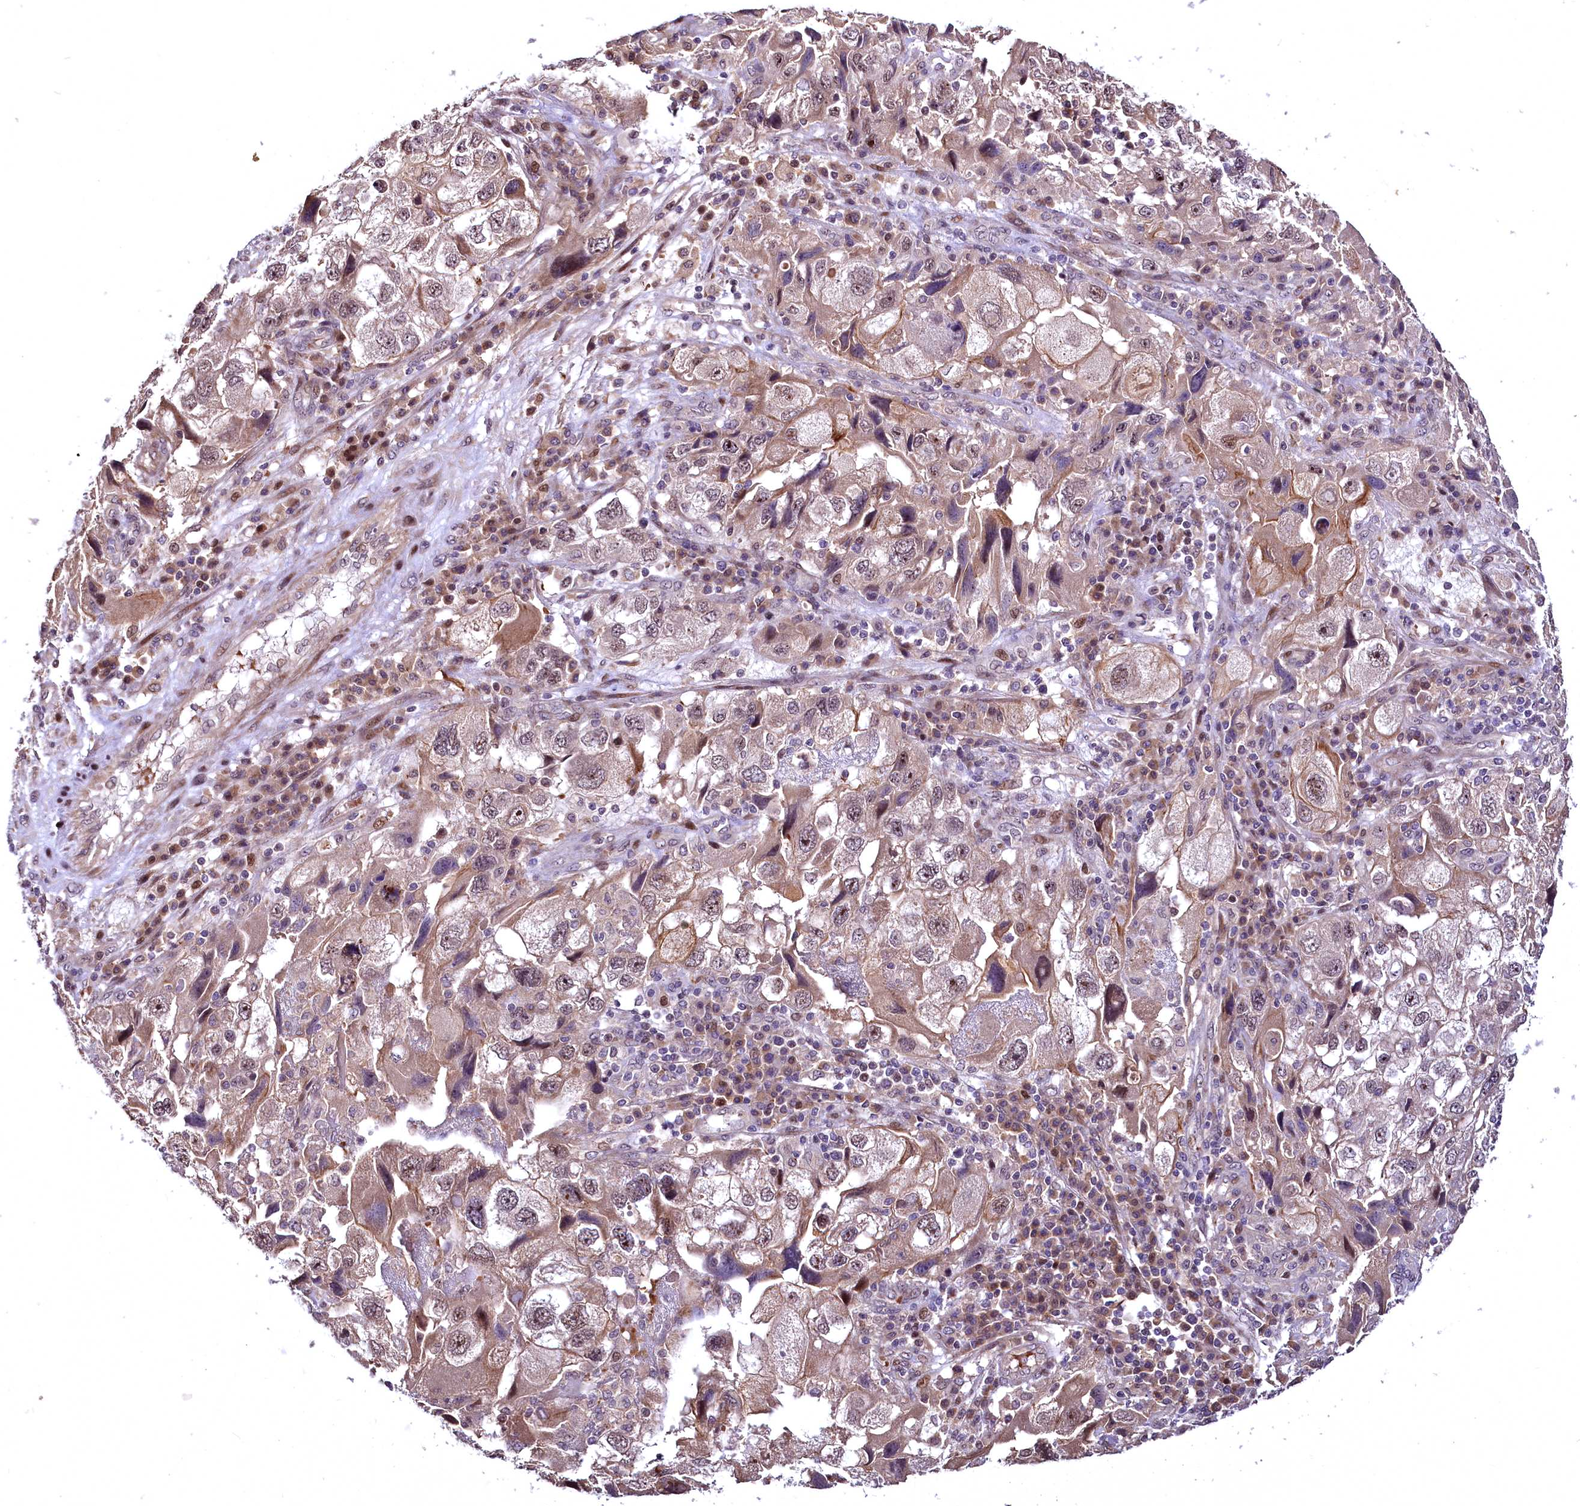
{"staining": {"intensity": "moderate", "quantity": ">75%", "location": "cytoplasmic/membranous,nuclear"}, "tissue": "endometrial cancer", "cell_type": "Tumor cells", "image_type": "cancer", "snomed": [{"axis": "morphology", "description": "Adenocarcinoma, NOS"}, {"axis": "topography", "description": "Endometrium"}], "caption": "Human endometrial adenocarcinoma stained with a protein marker shows moderate staining in tumor cells.", "gene": "N4BP2L1", "patient": {"sex": "female", "age": 49}}